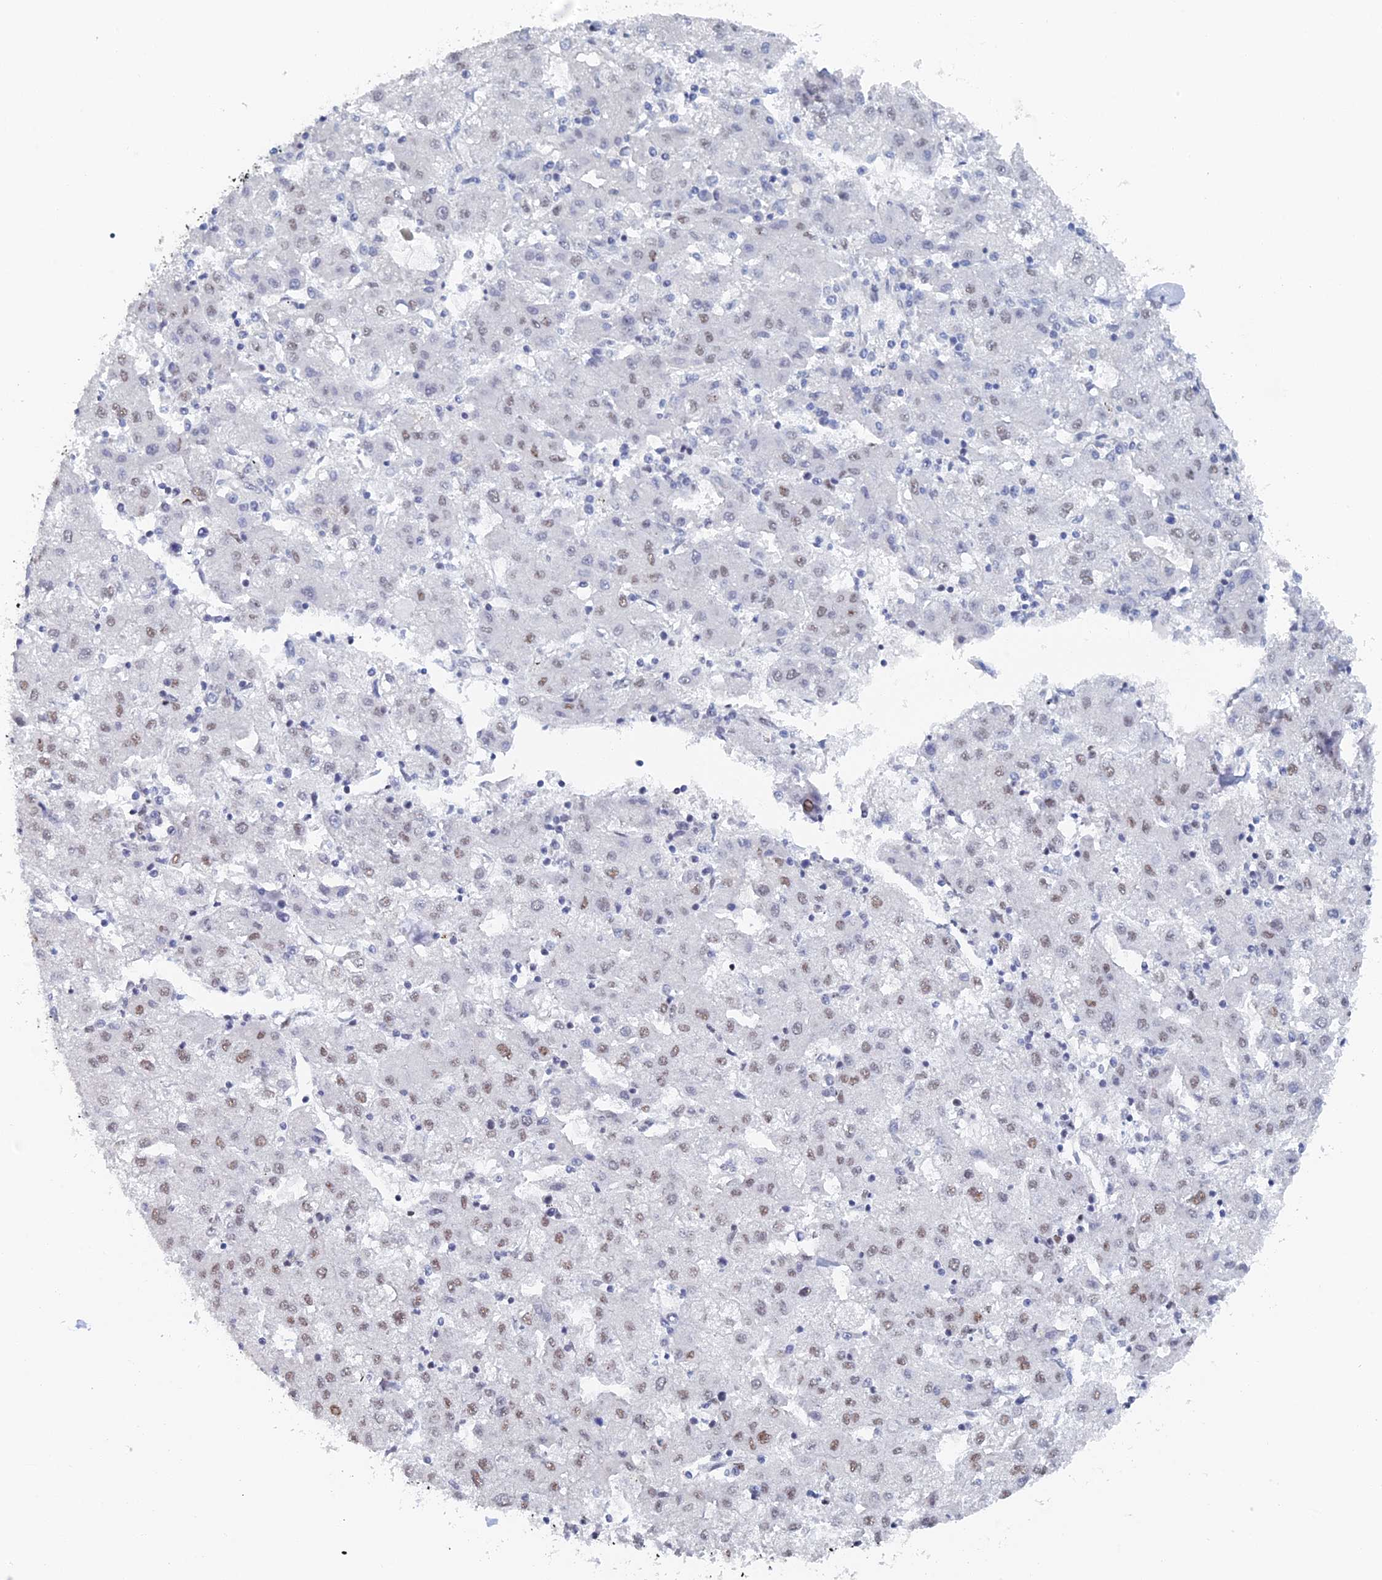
{"staining": {"intensity": "moderate", "quantity": "25%-75%", "location": "nuclear"}, "tissue": "liver cancer", "cell_type": "Tumor cells", "image_type": "cancer", "snomed": [{"axis": "morphology", "description": "Carcinoma, Hepatocellular, NOS"}, {"axis": "topography", "description": "Liver"}], "caption": "This is an image of IHC staining of liver cancer, which shows moderate staining in the nuclear of tumor cells.", "gene": "GMNC", "patient": {"sex": "male", "age": 72}}